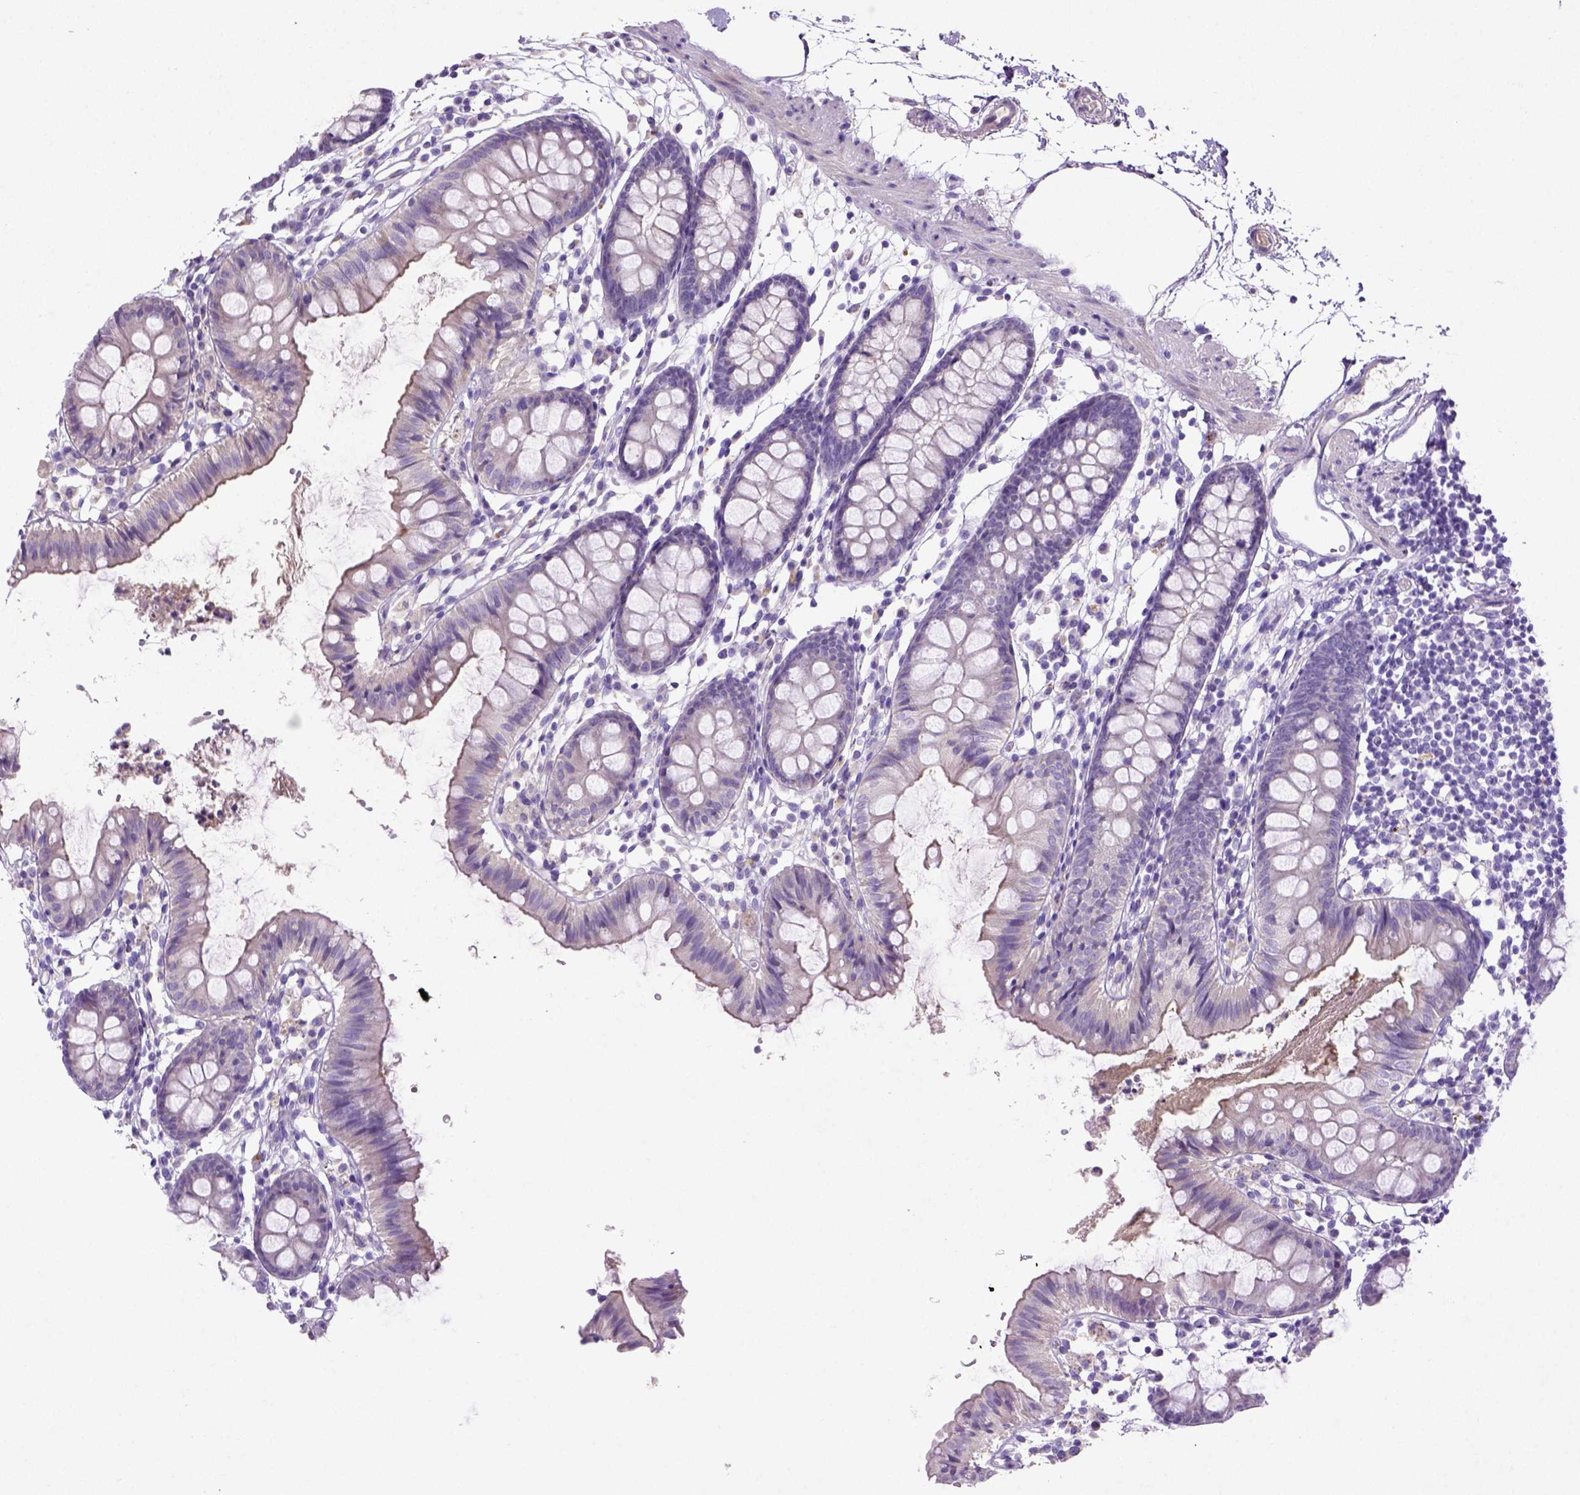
{"staining": {"intensity": "negative", "quantity": "none", "location": "none"}, "tissue": "colon", "cell_type": "Endothelial cells", "image_type": "normal", "snomed": [{"axis": "morphology", "description": "Normal tissue, NOS"}, {"axis": "topography", "description": "Colon"}], "caption": "An immunohistochemistry (IHC) histopathology image of normal colon is shown. There is no staining in endothelial cells of colon.", "gene": "NUDT2", "patient": {"sex": "female", "age": 84}}